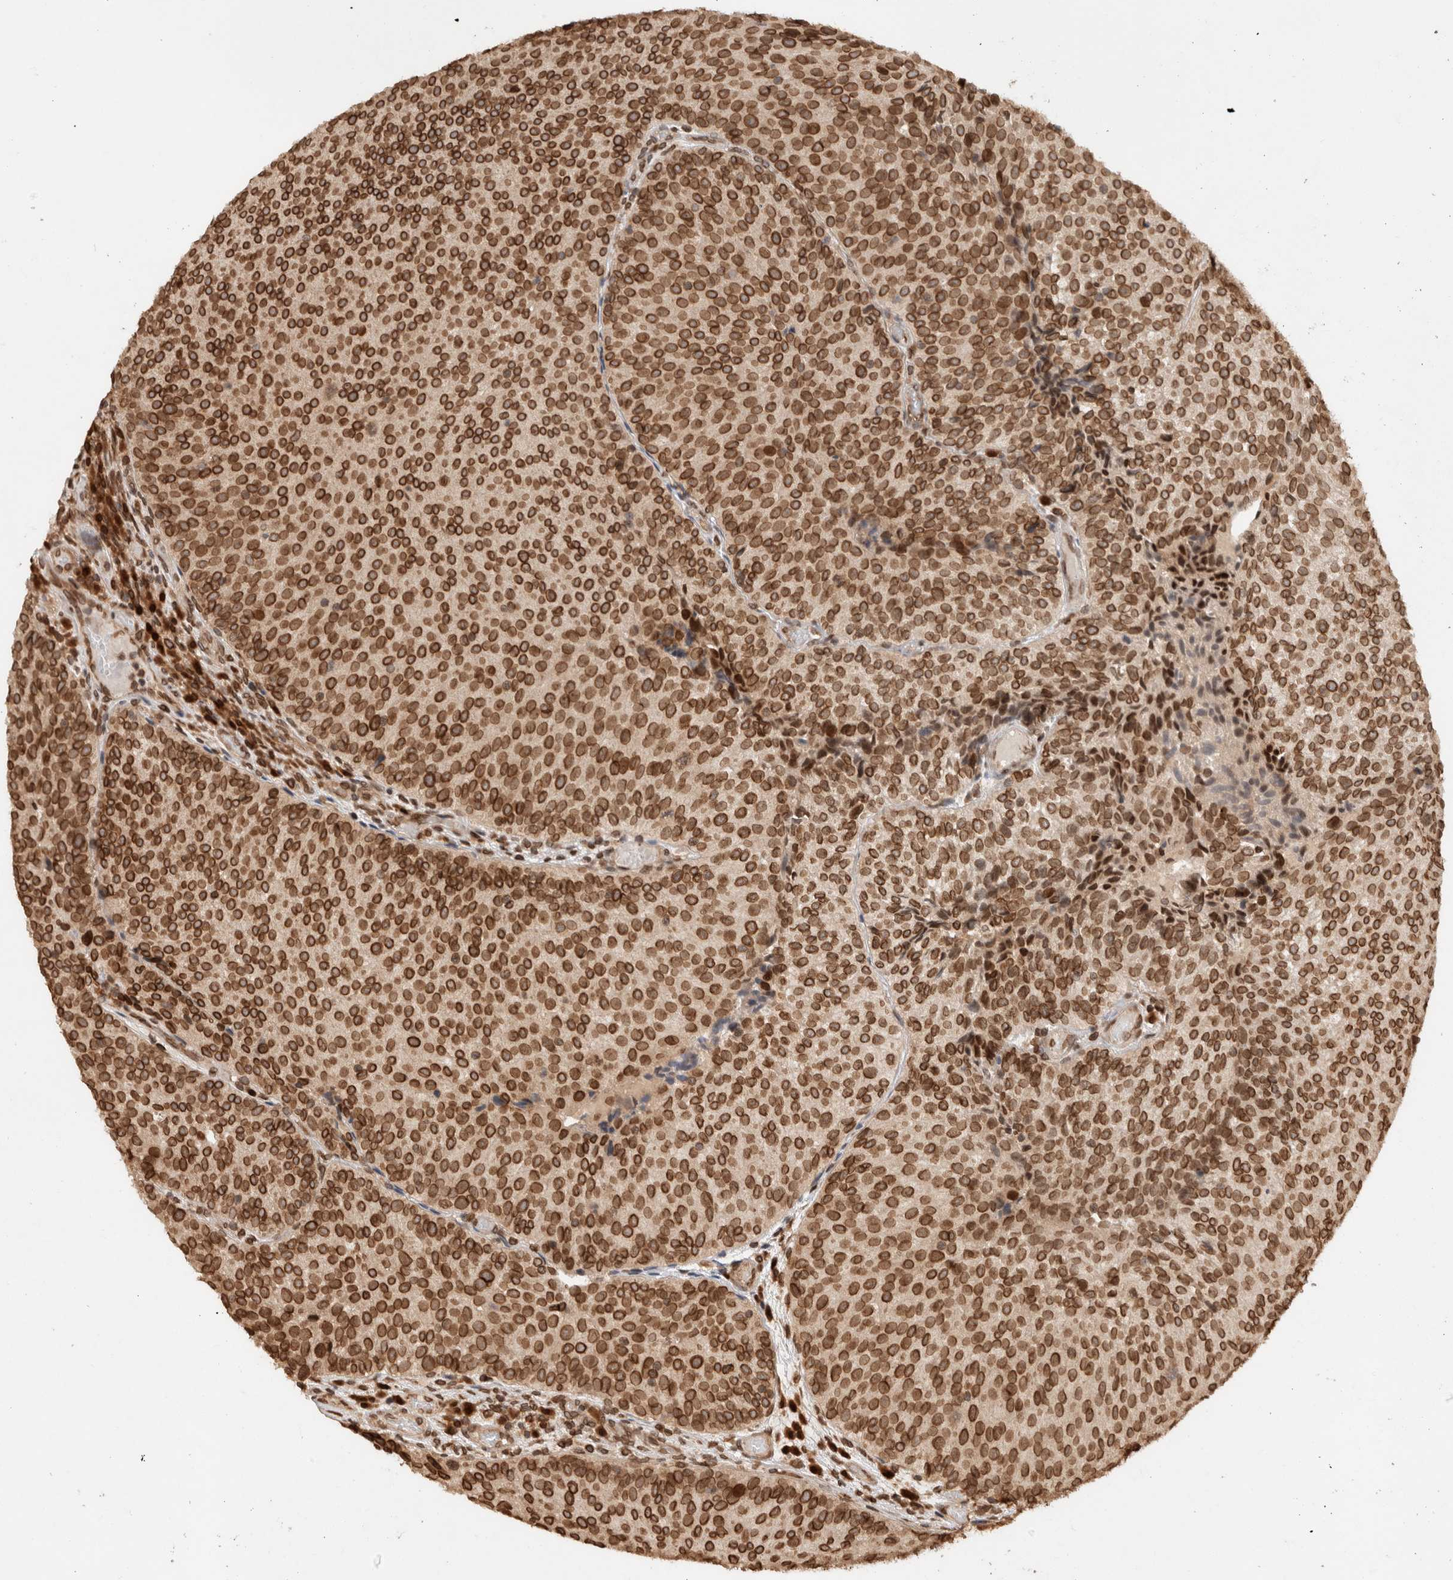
{"staining": {"intensity": "strong", "quantity": ">75%", "location": "cytoplasmic/membranous,nuclear"}, "tissue": "urothelial cancer", "cell_type": "Tumor cells", "image_type": "cancer", "snomed": [{"axis": "morphology", "description": "Urothelial carcinoma, Low grade"}, {"axis": "topography", "description": "Urinary bladder"}], "caption": "This is an image of immunohistochemistry (IHC) staining of urothelial carcinoma (low-grade), which shows strong expression in the cytoplasmic/membranous and nuclear of tumor cells.", "gene": "TPR", "patient": {"sex": "male", "age": 86}}